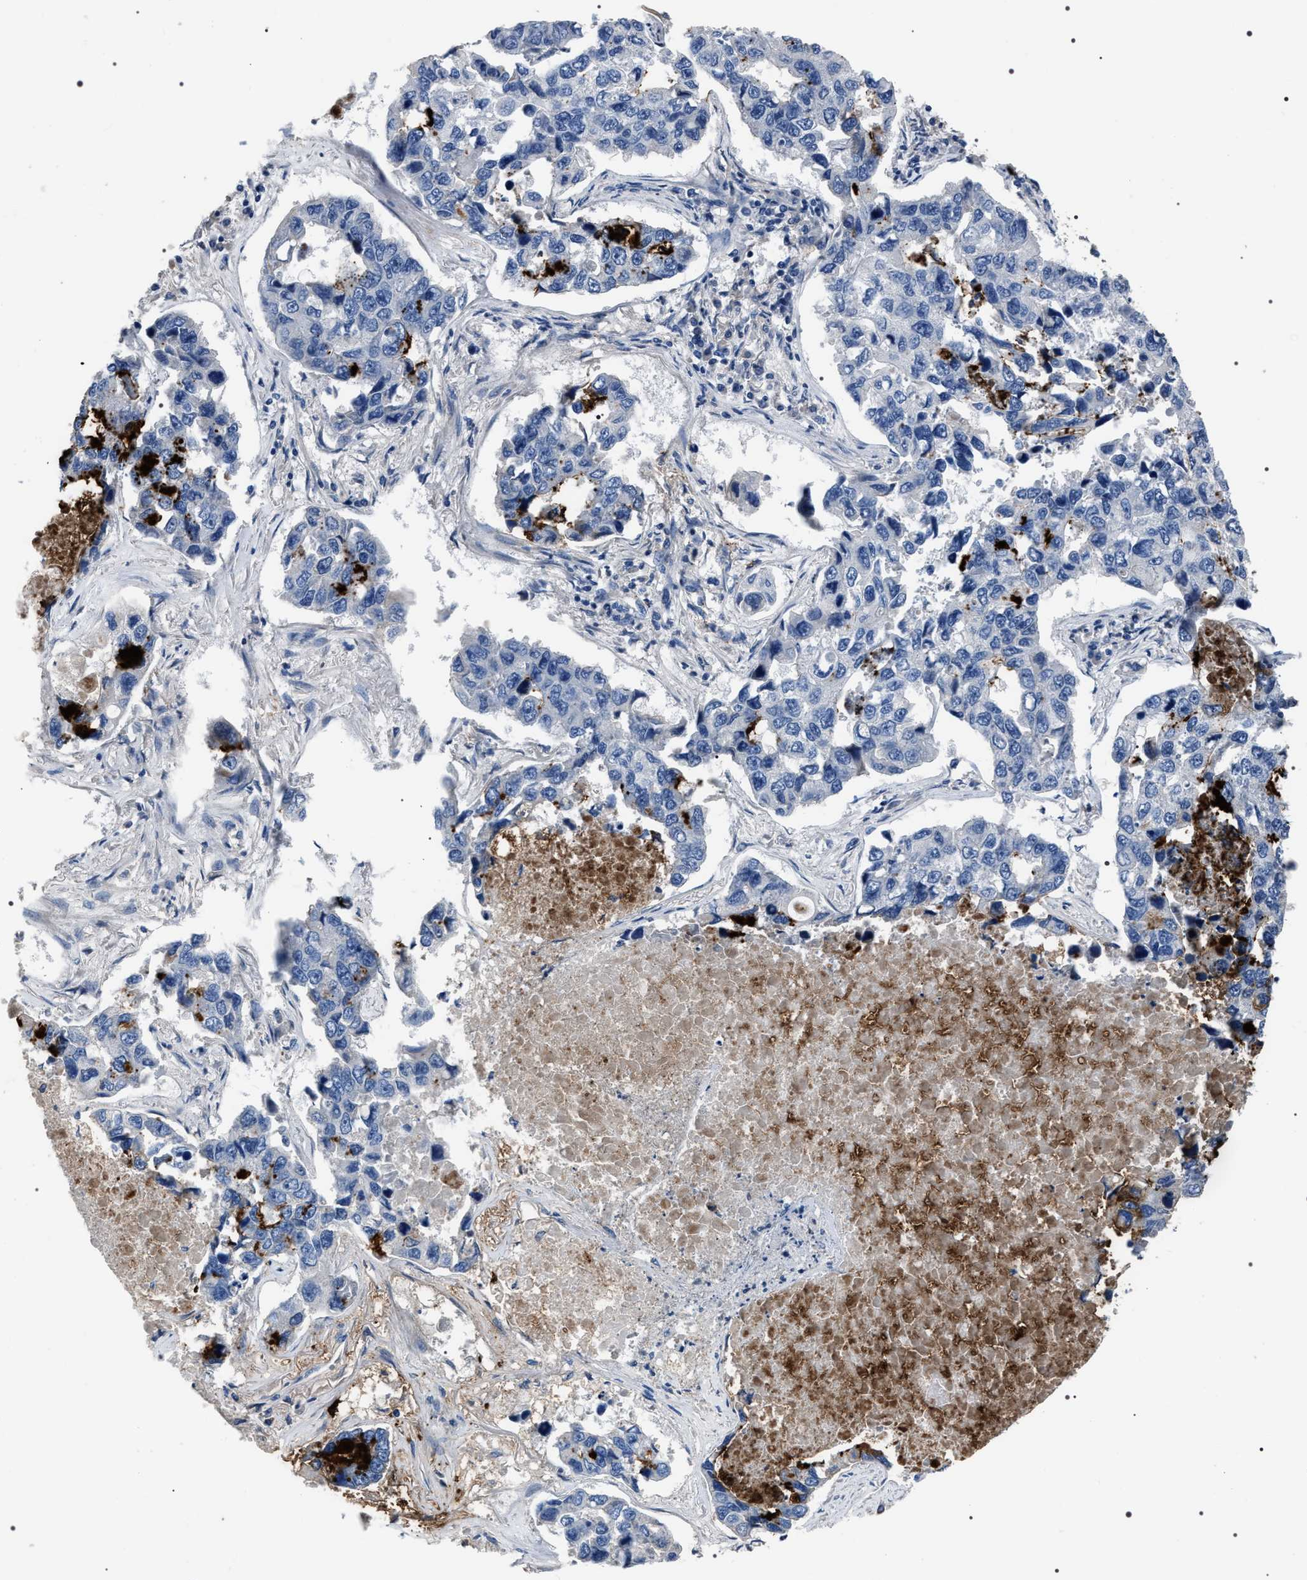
{"staining": {"intensity": "negative", "quantity": "none", "location": "none"}, "tissue": "lung cancer", "cell_type": "Tumor cells", "image_type": "cancer", "snomed": [{"axis": "morphology", "description": "Adenocarcinoma, NOS"}, {"axis": "topography", "description": "Lung"}], "caption": "Immunohistochemical staining of human adenocarcinoma (lung) shows no significant staining in tumor cells. (Stains: DAB immunohistochemistry with hematoxylin counter stain, Microscopy: brightfield microscopy at high magnification).", "gene": "TRIM54", "patient": {"sex": "male", "age": 64}}